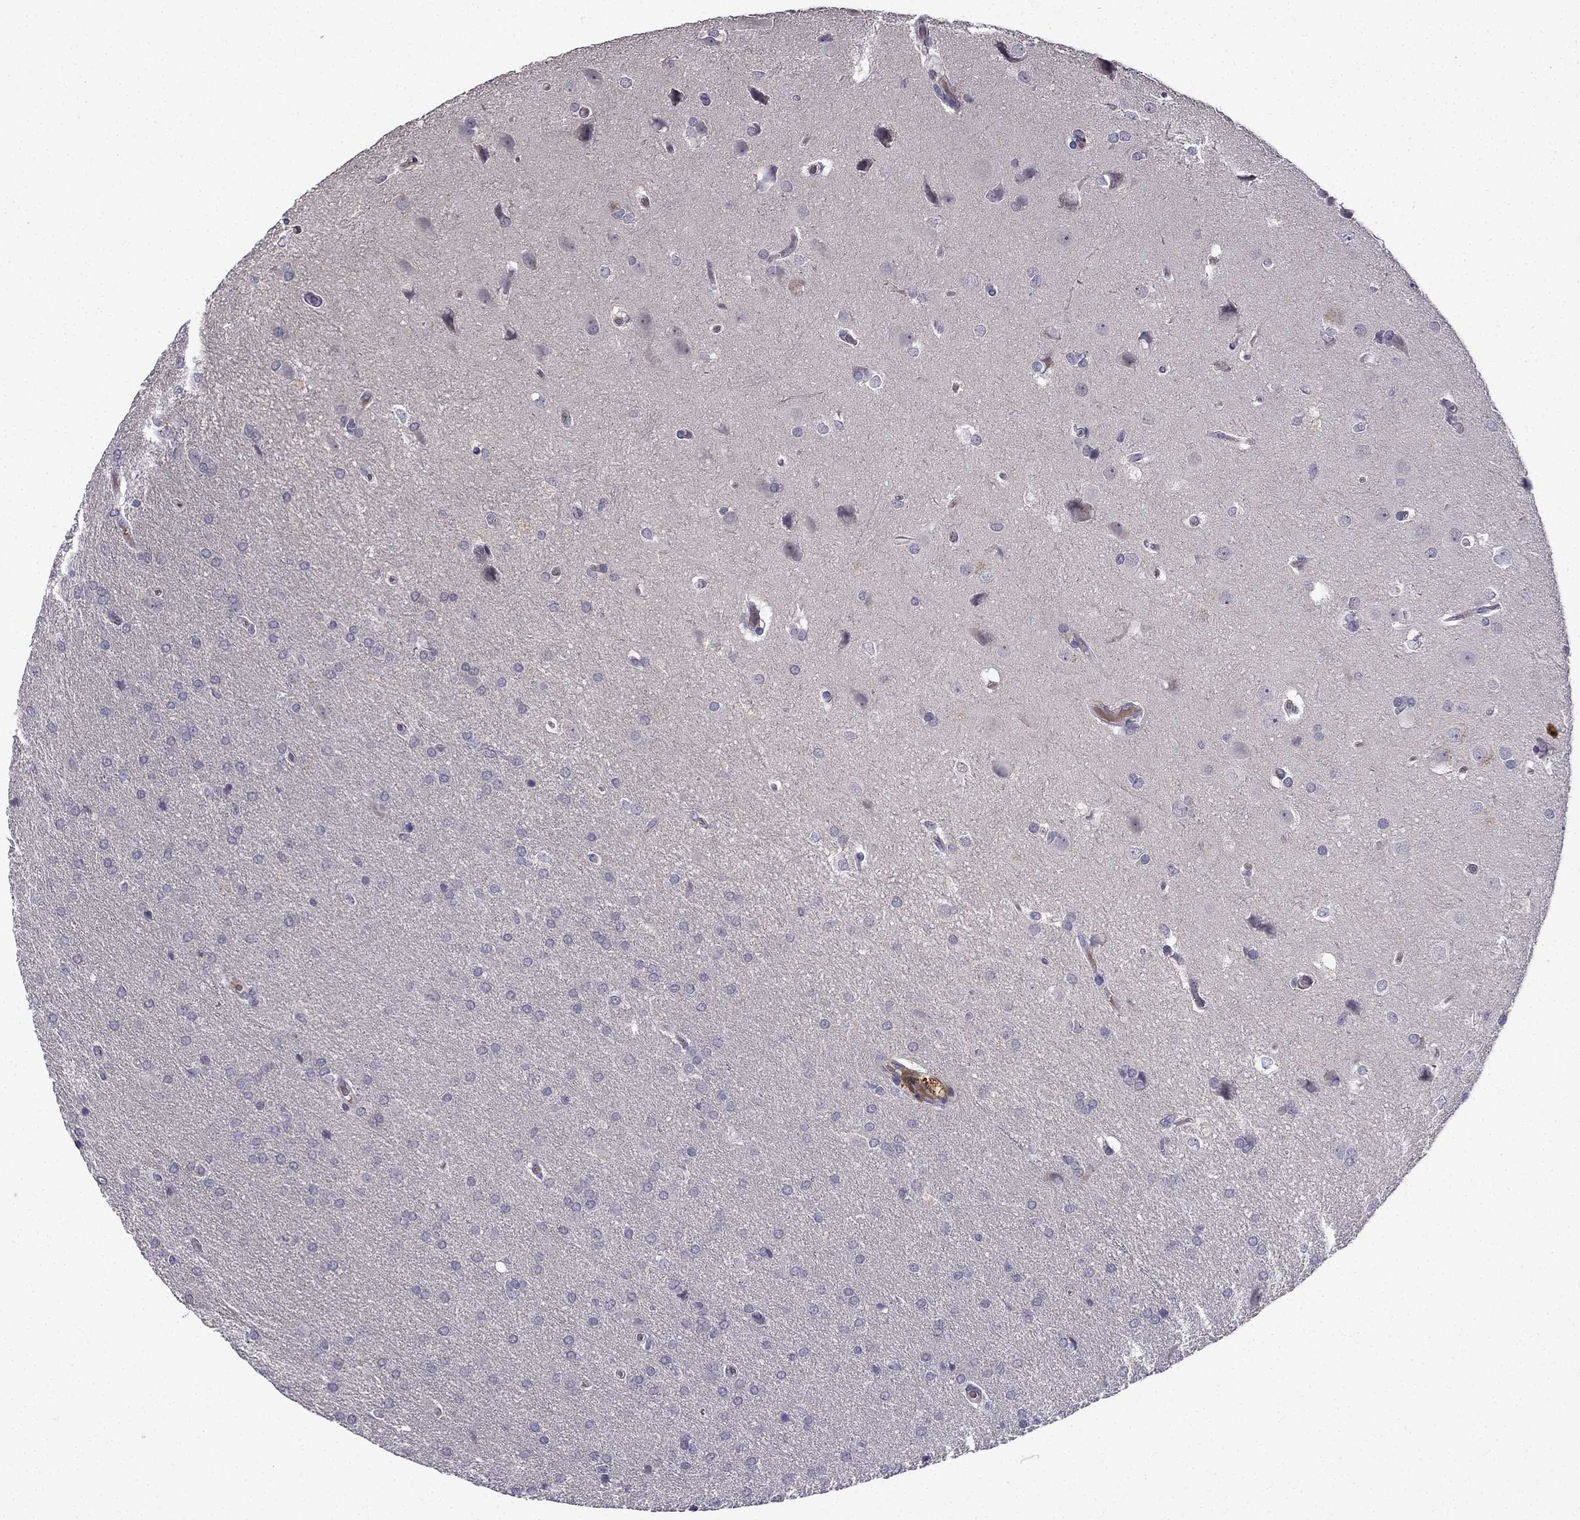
{"staining": {"intensity": "negative", "quantity": "none", "location": "none"}, "tissue": "glioma", "cell_type": "Tumor cells", "image_type": "cancer", "snomed": [{"axis": "morphology", "description": "Glioma, malignant, Low grade"}, {"axis": "topography", "description": "Brain"}], "caption": "IHC micrograph of neoplastic tissue: glioma stained with DAB (3,3'-diaminobenzidine) displays no significant protein positivity in tumor cells.", "gene": "UHRF1", "patient": {"sex": "female", "age": 32}}